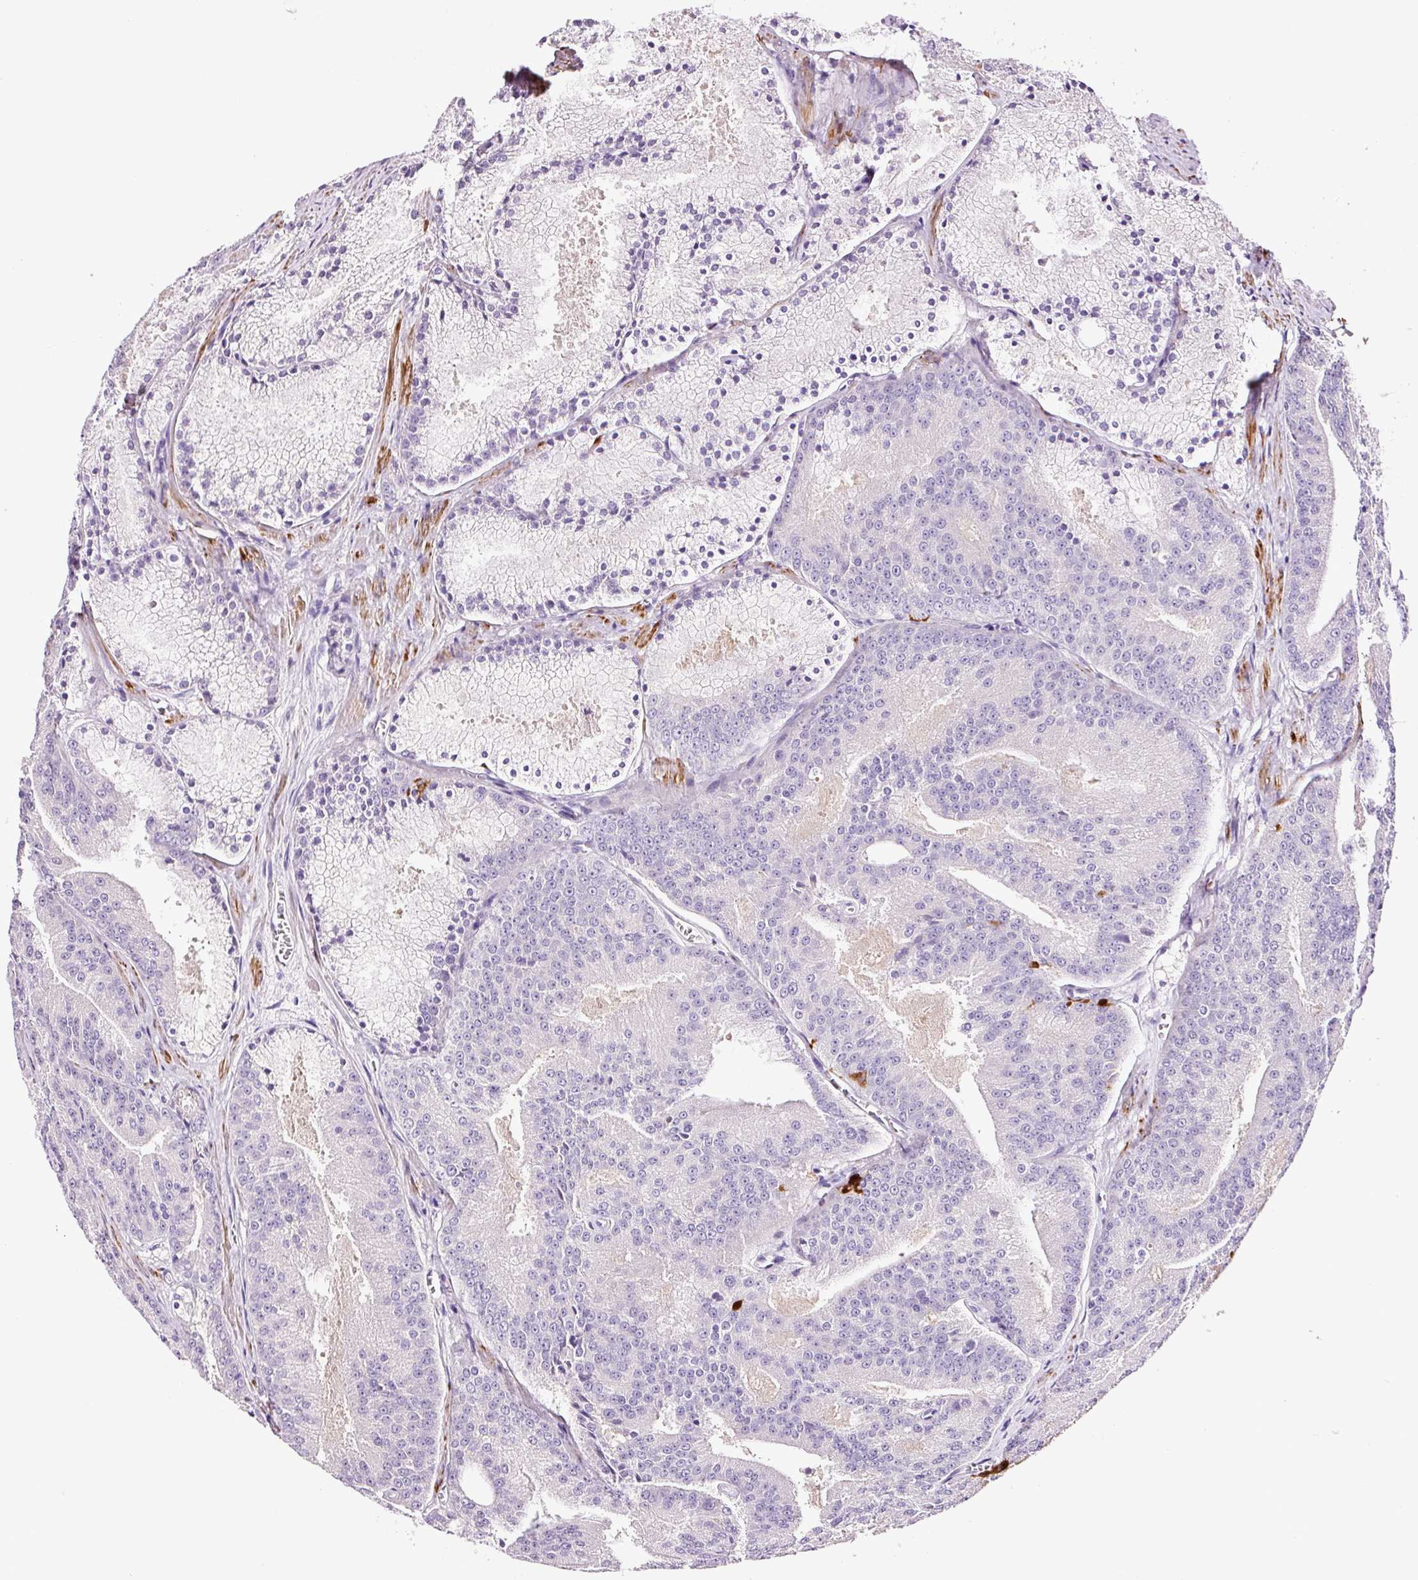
{"staining": {"intensity": "negative", "quantity": "none", "location": "none"}, "tissue": "prostate cancer", "cell_type": "Tumor cells", "image_type": "cancer", "snomed": [{"axis": "morphology", "description": "Adenocarcinoma, High grade"}, {"axis": "topography", "description": "Prostate"}], "caption": "Micrograph shows no significant protein positivity in tumor cells of prostate cancer.", "gene": "PAM", "patient": {"sex": "male", "age": 61}}